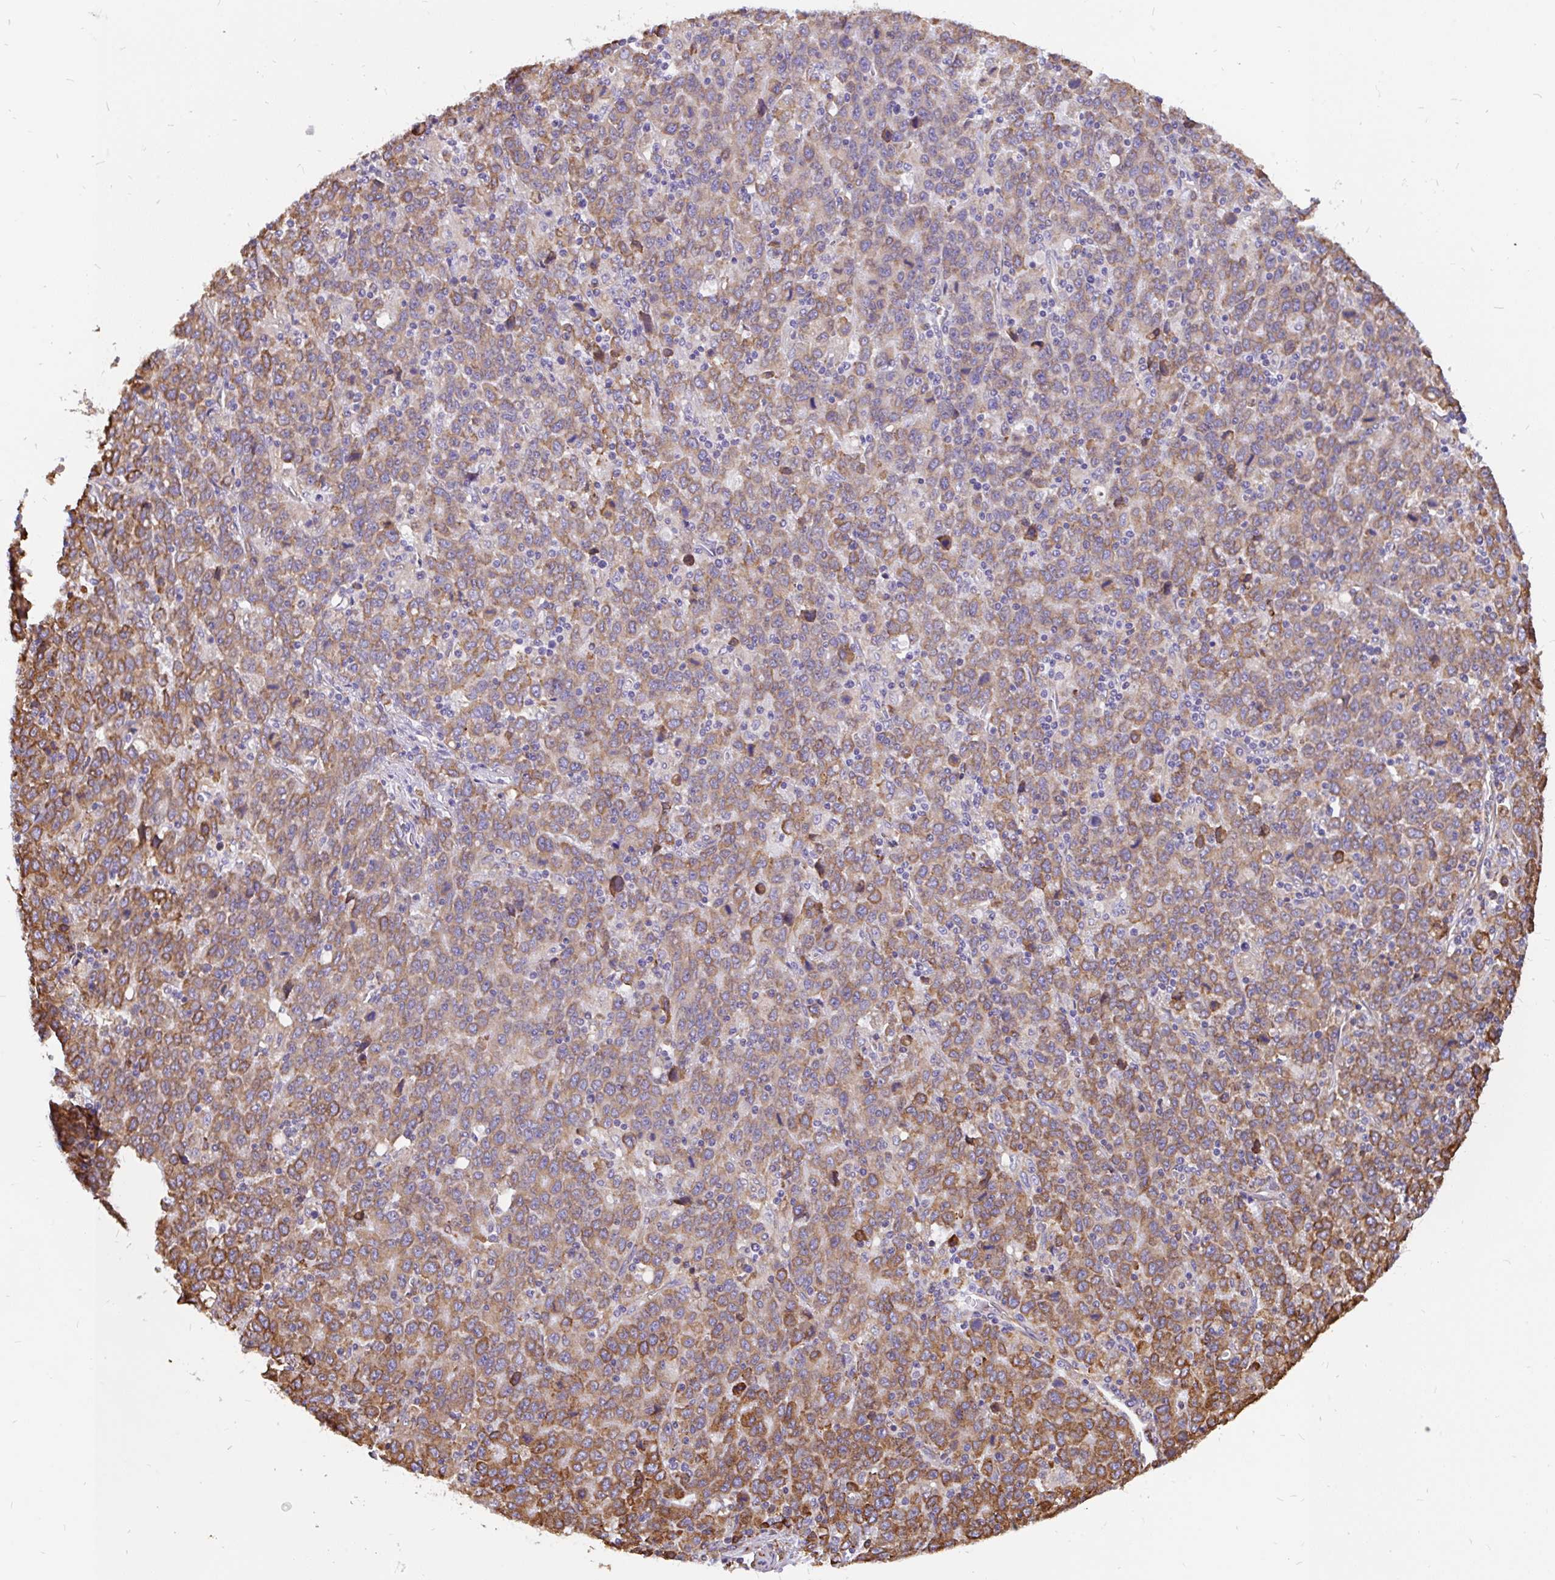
{"staining": {"intensity": "moderate", "quantity": ">75%", "location": "cytoplasmic/membranous"}, "tissue": "stomach cancer", "cell_type": "Tumor cells", "image_type": "cancer", "snomed": [{"axis": "morphology", "description": "Adenocarcinoma, NOS"}, {"axis": "topography", "description": "Stomach, upper"}], "caption": "Immunohistochemical staining of stomach cancer (adenocarcinoma) demonstrates medium levels of moderate cytoplasmic/membranous staining in approximately >75% of tumor cells.", "gene": "EML5", "patient": {"sex": "male", "age": 69}}